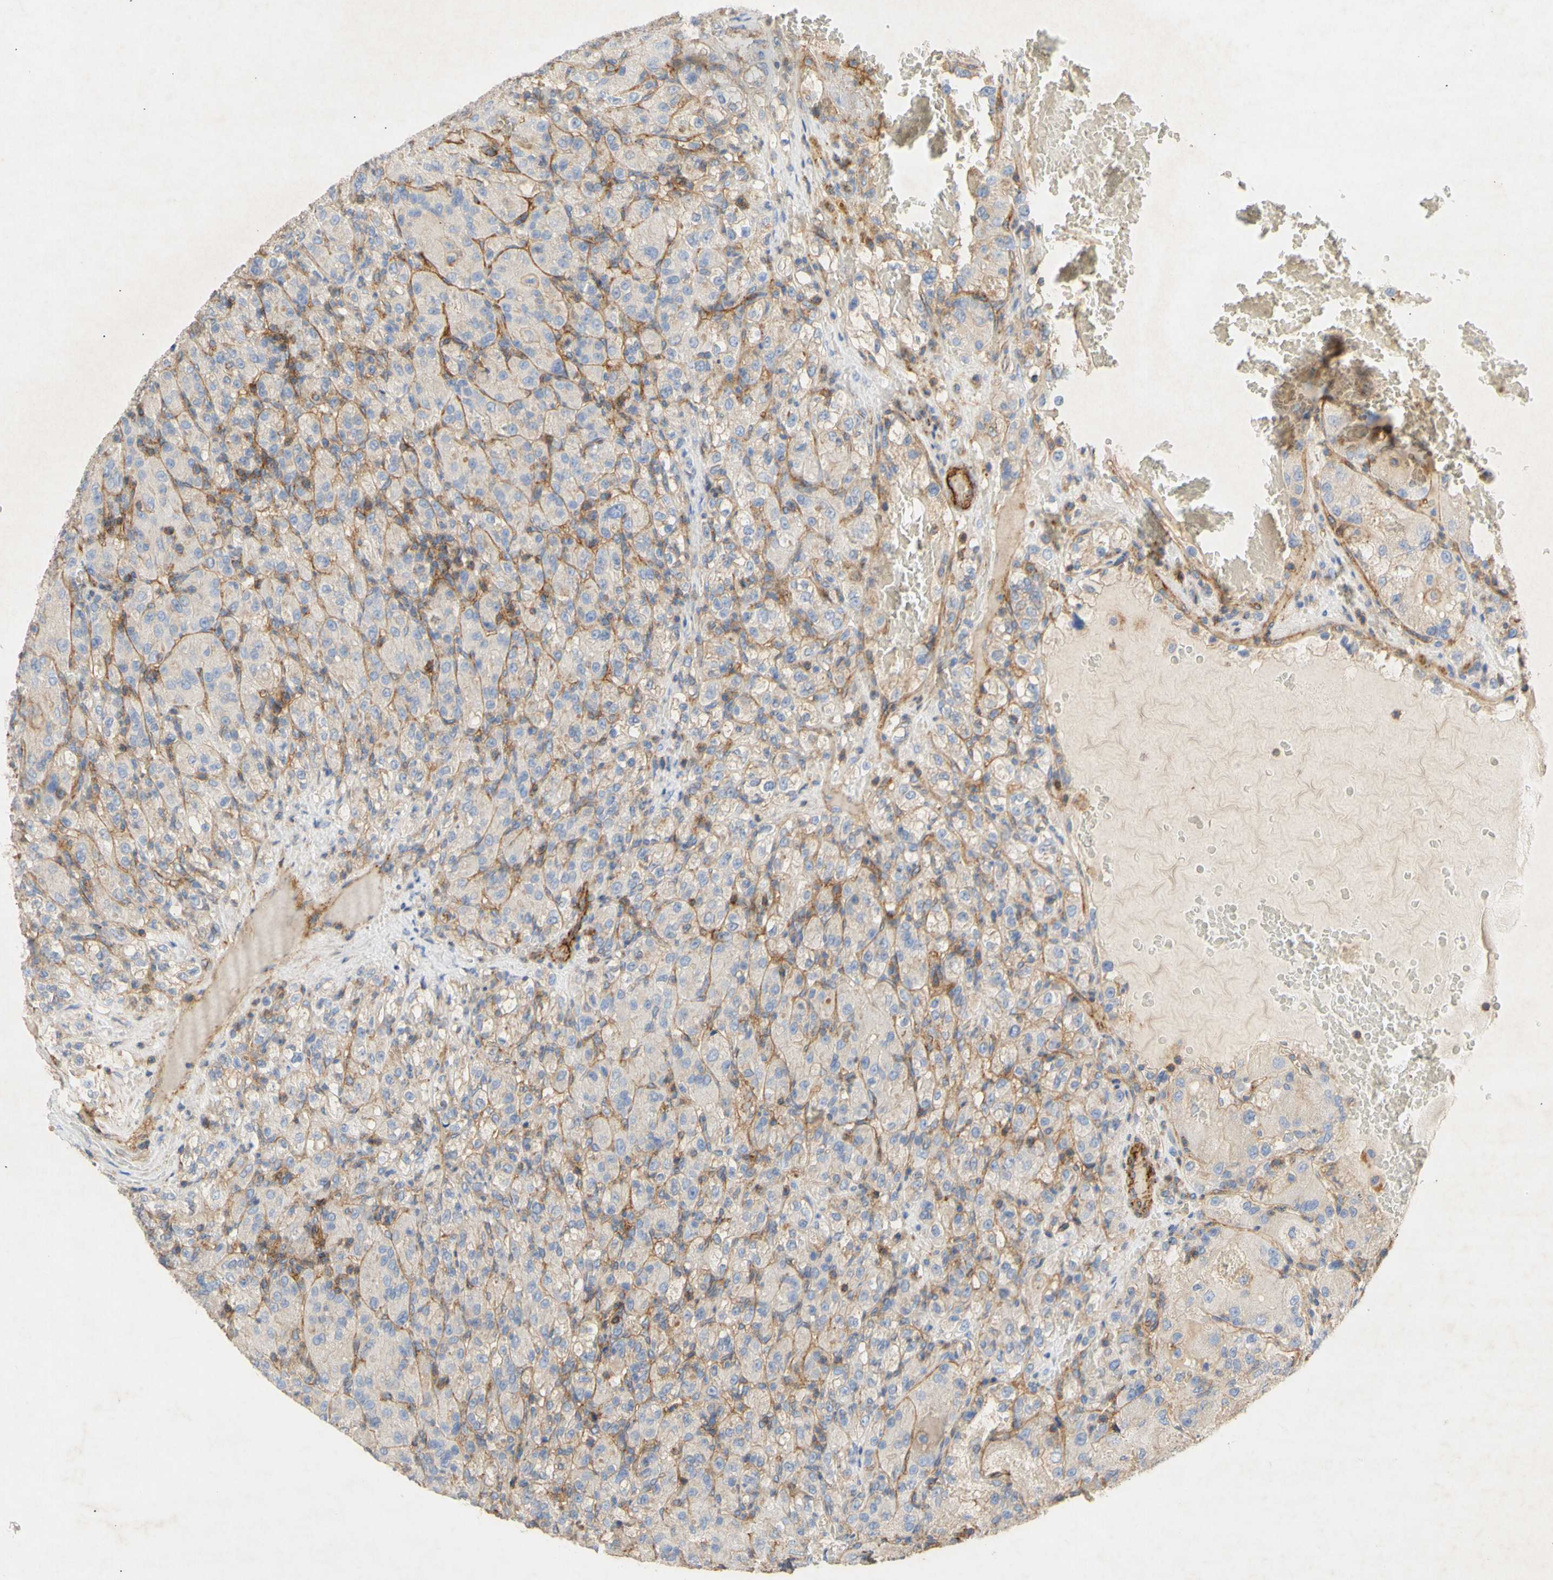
{"staining": {"intensity": "weak", "quantity": ">75%", "location": "cytoplasmic/membranous"}, "tissue": "renal cancer", "cell_type": "Tumor cells", "image_type": "cancer", "snomed": [{"axis": "morphology", "description": "Adenocarcinoma, NOS"}, {"axis": "topography", "description": "Kidney"}], "caption": "An immunohistochemistry (IHC) micrograph of neoplastic tissue is shown. Protein staining in brown shows weak cytoplasmic/membranous positivity in renal cancer within tumor cells. The staining was performed using DAB (3,3'-diaminobenzidine) to visualize the protein expression in brown, while the nuclei were stained in blue with hematoxylin (Magnification: 20x).", "gene": "ATP2A3", "patient": {"sex": "male", "age": 61}}